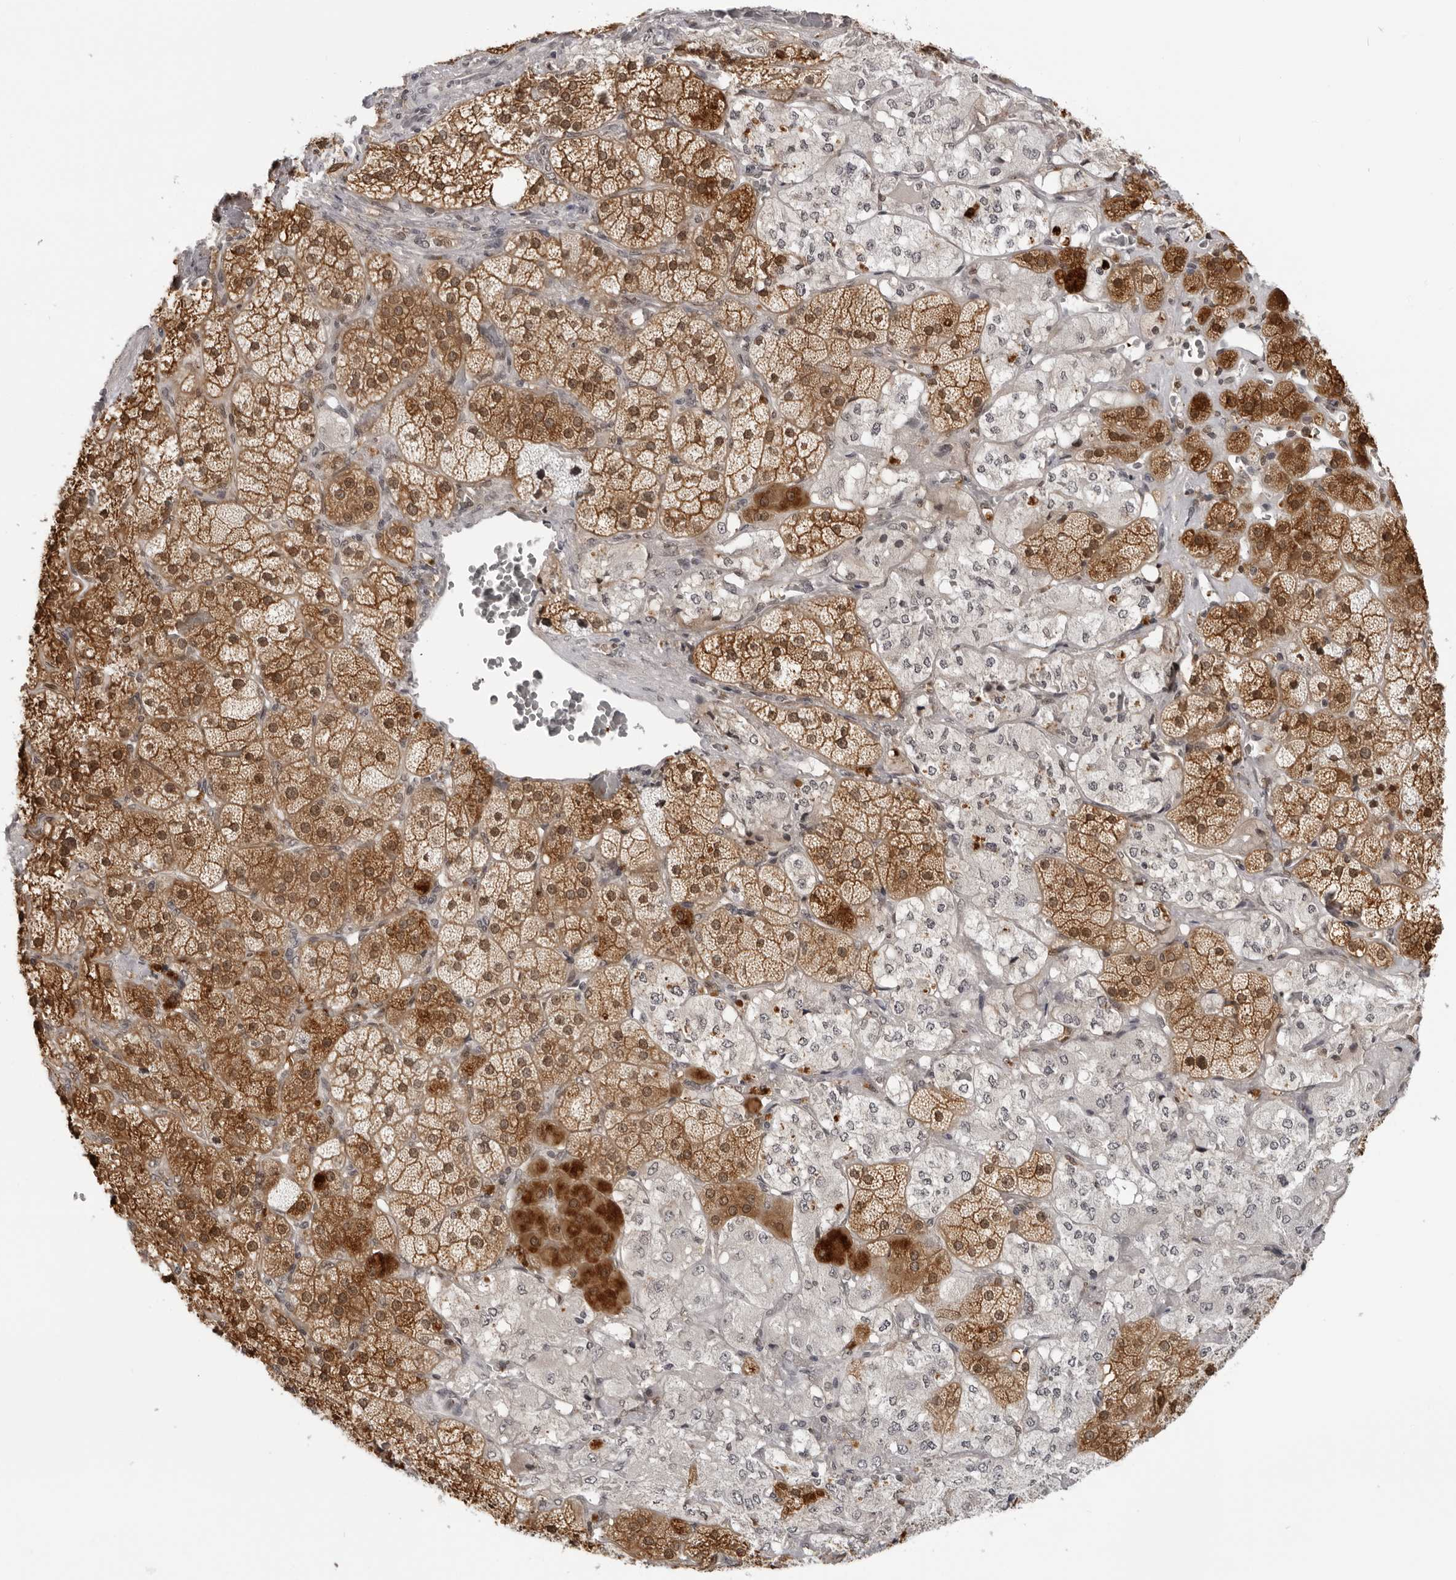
{"staining": {"intensity": "strong", "quantity": "25%-75%", "location": "cytoplasmic/membranous,nuclear"}, "tissue": "adrenal gland", "cell_type": "Glandular cells", "image_type": "normal", "snomed": [{"axis": "morphology", "description": "Normal tissue, NOS"}, {"axis": "topography", "description": "Adrenal gland"}], "caption": "IHC histopathology image of unremarkable adrenal gland: human adrenal gland stained using immunohistochemistry shows high levels of strong protein expression localized specifically in the cytoplasmic/membranous,nuclear of glandular cells, appearing as a cytoplasmic/membranous,nuclear brown color.", "gene": "SRGAP2", "patient": {"sex": "male", "age": 57}}